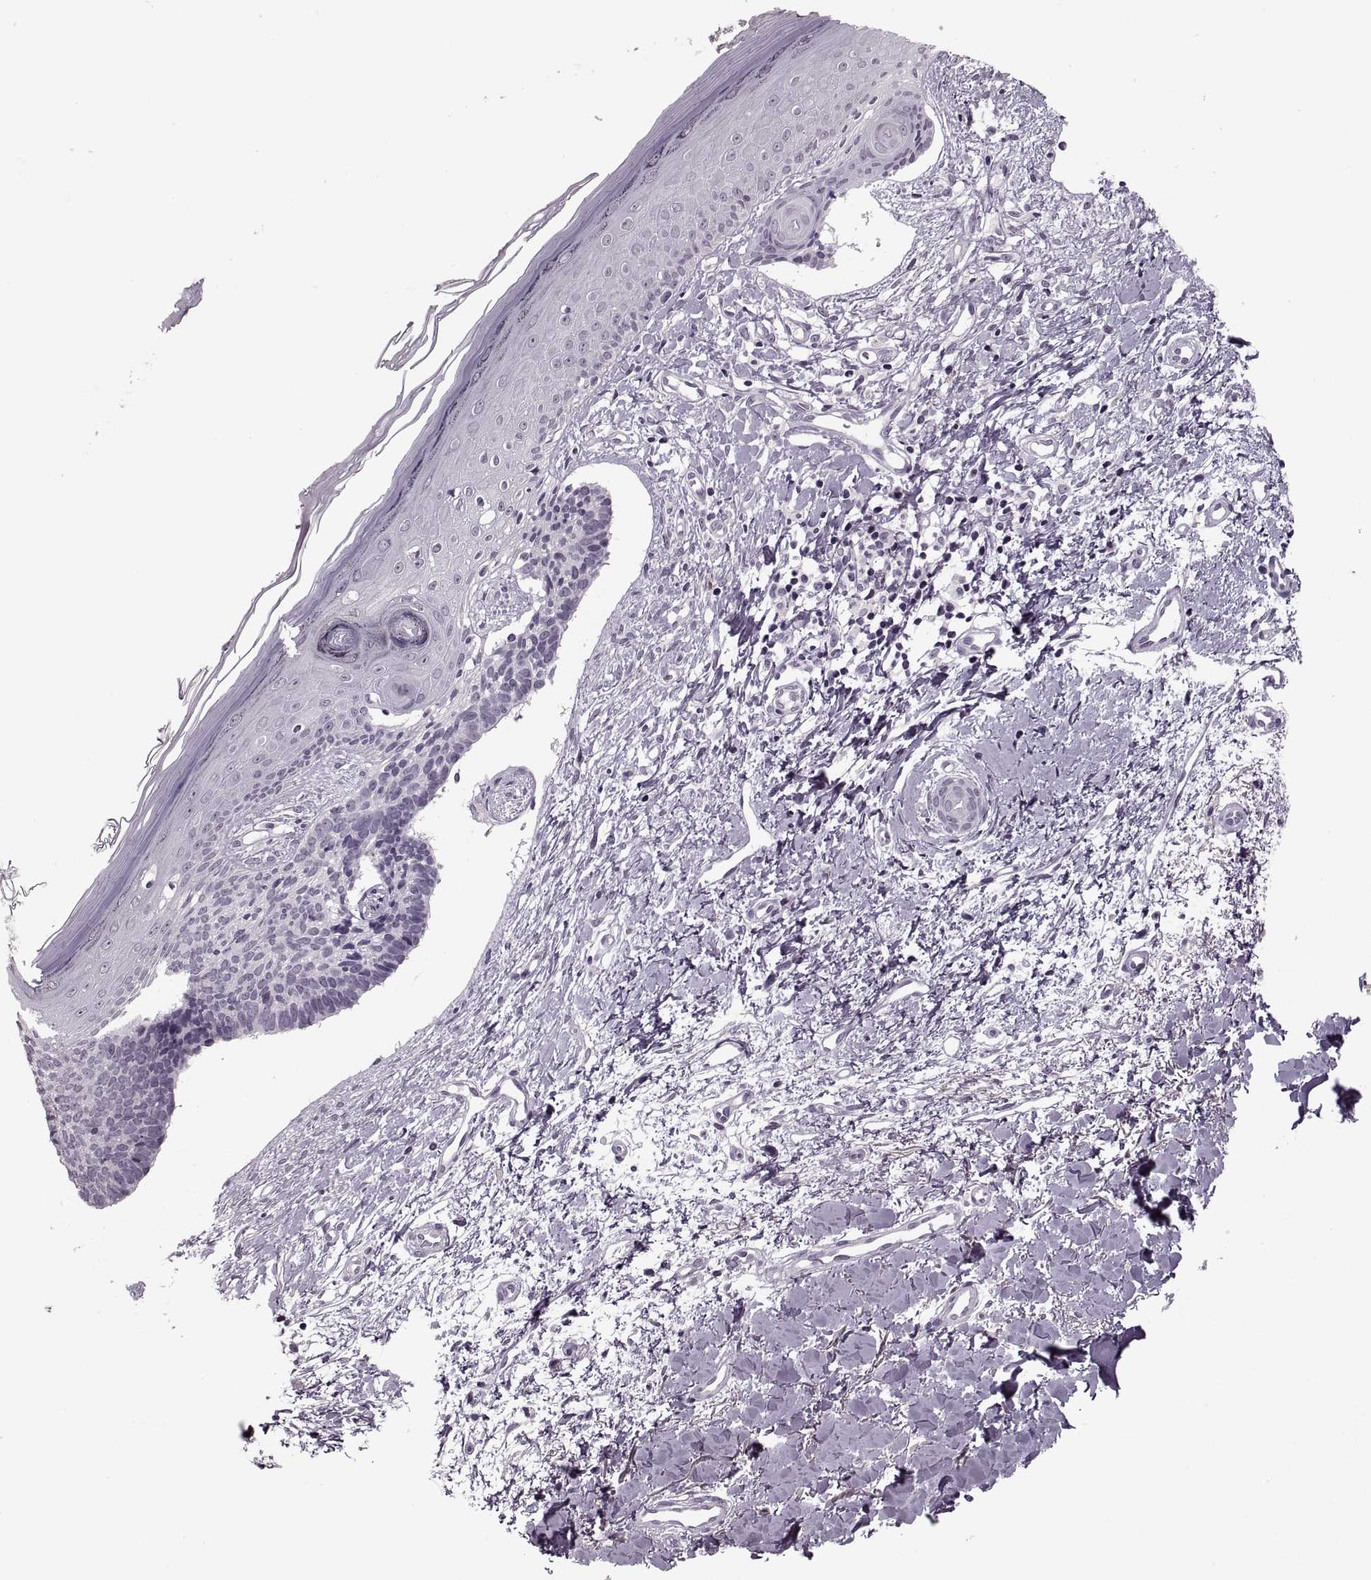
{"staining": {"intensity": "negative", "quantity": "none", "location": "none"}, "tissue": "skin cancer", "cell_type": "Tumor cells", "image_type": "cancer", "snomed": [{"axis": "morphology", "description": "Basal cell carcinoma"}, {"axis": "topography", "description": "Skin"}], "caption": "This is an immunohistochemistry micrograph of human basal cell carcinoma (skin). There is no staining in tumor cells.", "gene": "PAGE5", "patient": {"sex": "male", "age": 51}}